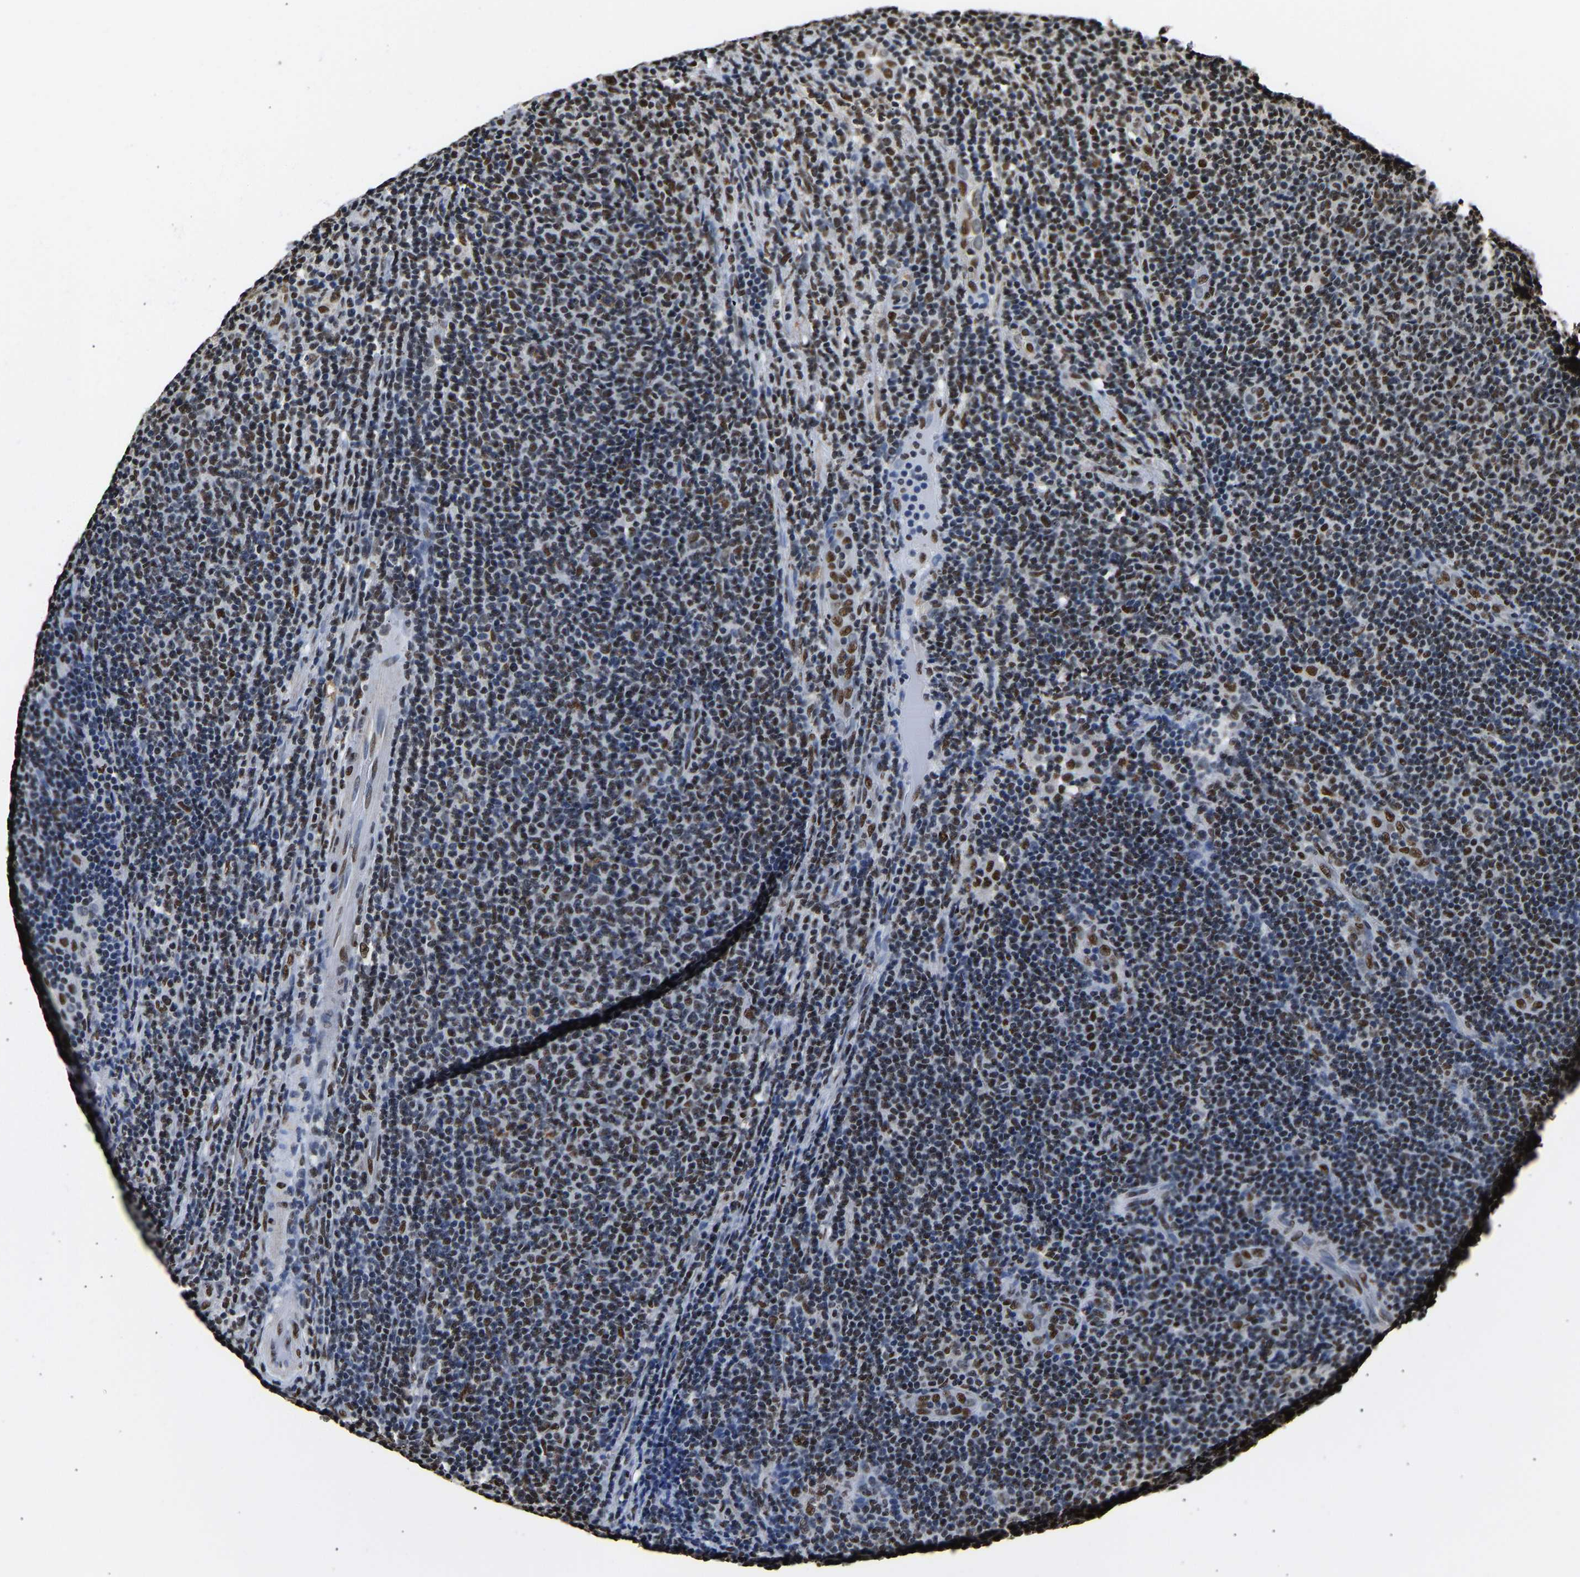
{"staining": {"intensity": "moderate", "quantity": ">75%", "location": "nuclear"}, "tissue": "lymphoma", "cell_type": "Tumor cells", "image_type": "cancer", "snomed": [{"axis": "morphology", "description": "Malignant lymphoma, non-Hodgkin's type, Low grade"}, {"axis": "topography", "description": "Lymph node"}], "caption": "Protein staining of lymphoma tissue demonstrates moderate nuclear expression in about >75% of tumor cells.", "gene": "SAFB", "patient": {"sex": "male", "age": 66}}